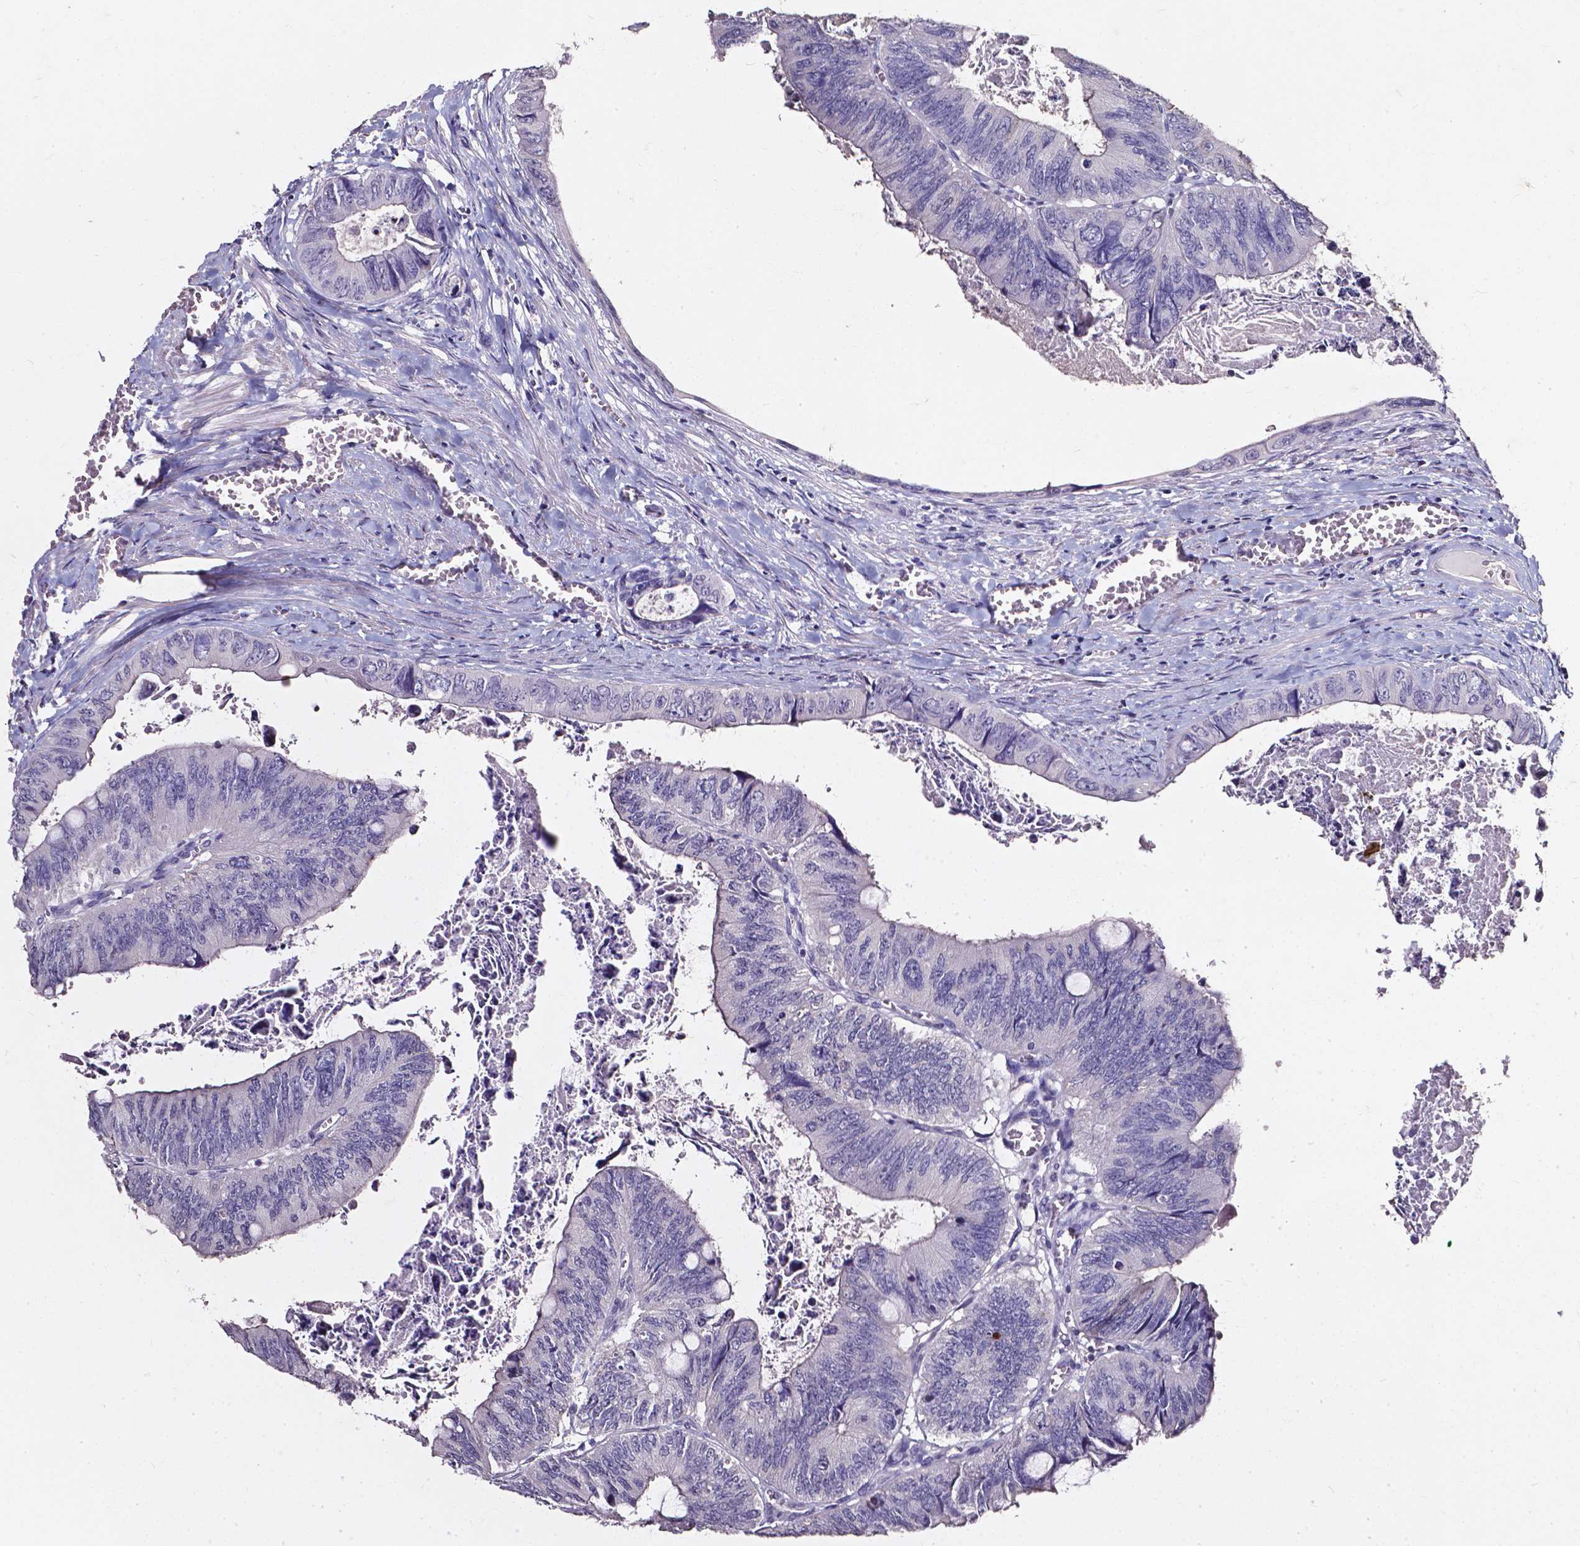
{"staining": {"intensity": "negative", "quantity": "none", "location": "none"}, "tissue": "colorectal cancer", "cell_type": "Tumor cells", "image_type": "cancer", "snomed": [{"axis": "morphology", "description": "Adenocarcinoma, NOS"}, {"axis": "topography", "description": "Colon"}], "caption": "High magnification brightfield microscopy of colorectal cancer (adenocarcinoma) stained with DAB (3,3'-diaminobenzidine) (brown) and counterstained with hematoxylin (blue): tumor cells show no significant positivity.", "gene": "AKR1B10", "patient": {"sex": "female", "age": 84}}